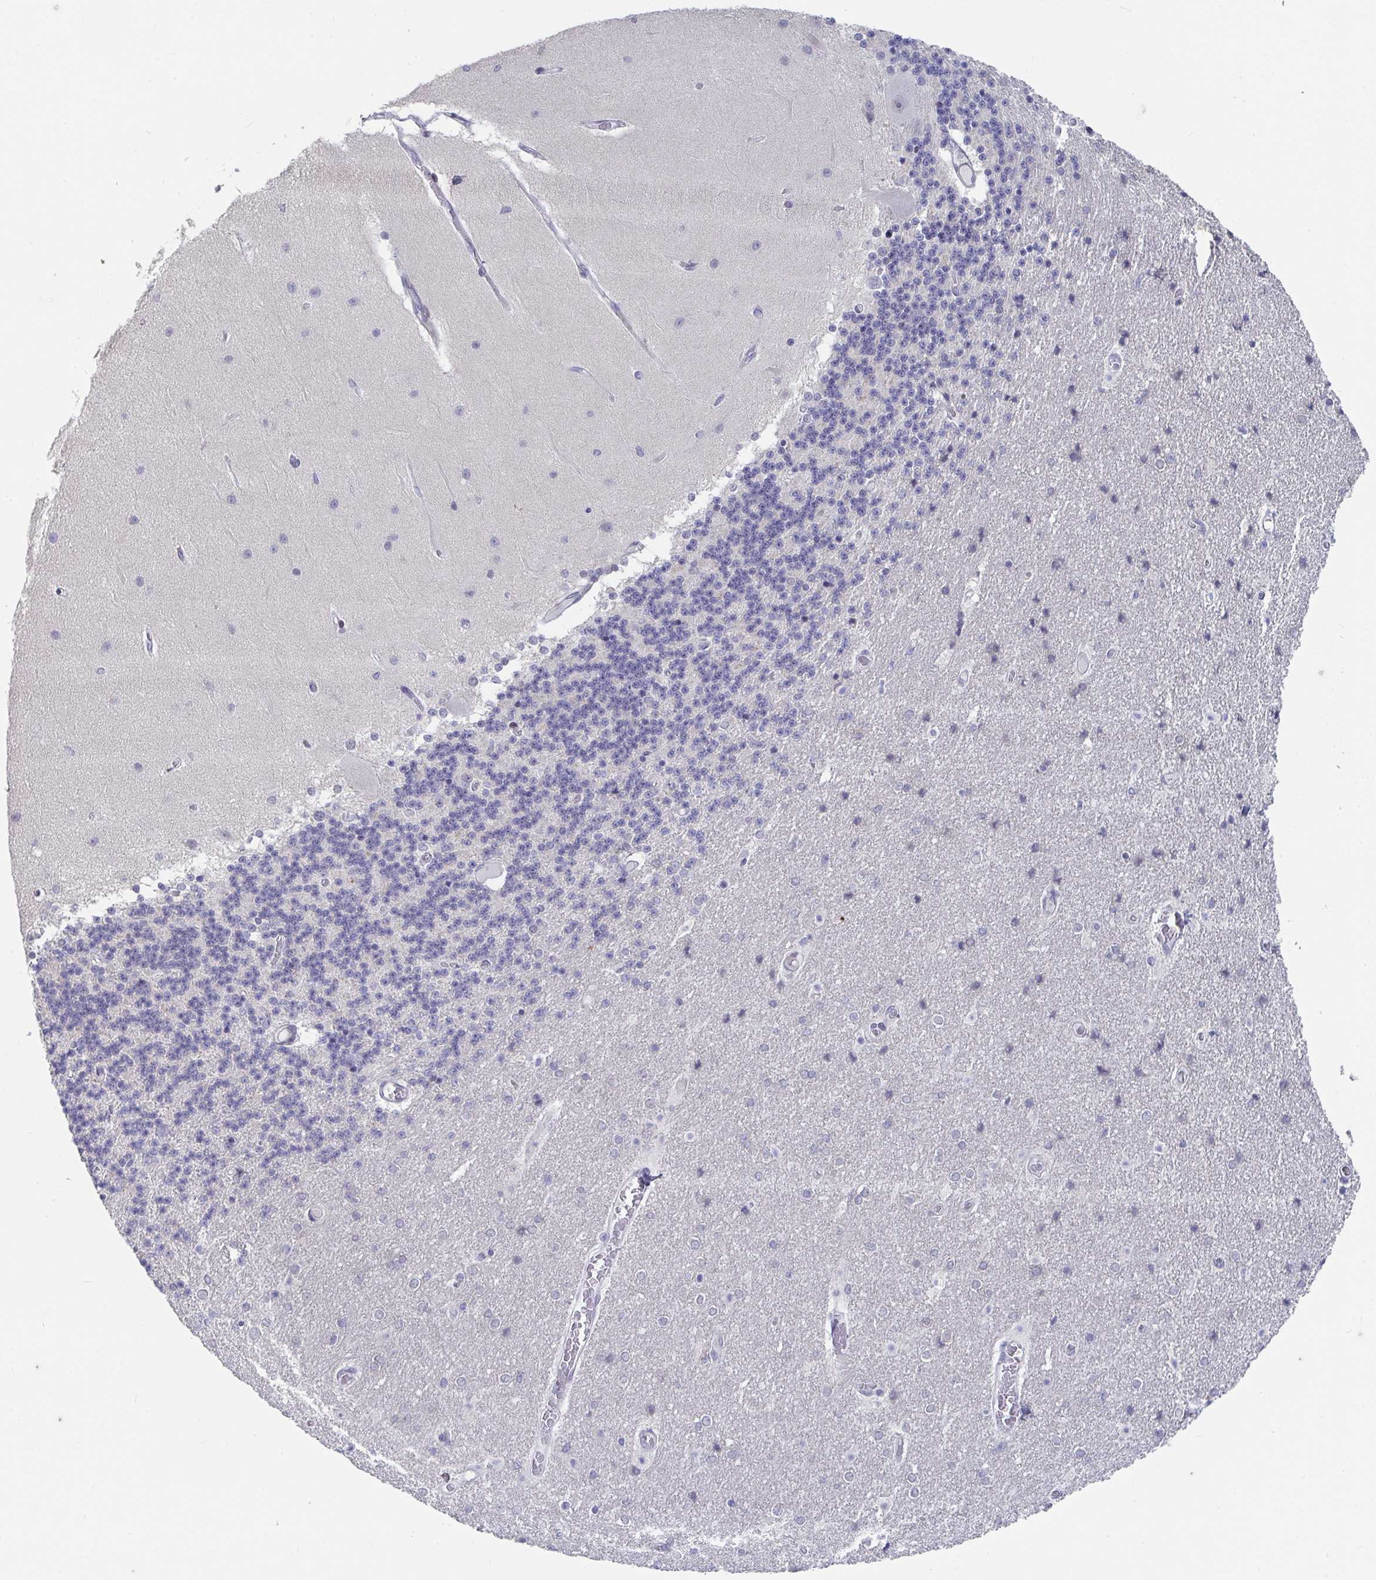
{"staining": {"intensity": "negative", "quantity": "none", "location": "none"}, "tissue": "cerebellum", "cell_type": "Cells in granular layer", "image_type": "normal", "snomed": [{"axis": "morphology", "description": "Normal tissue, NOS"}, {"axis": "topography", "description": "Cerebellum"}], "caption": "This micrograph is of unremarkable cerebellum stained with immunohistochemistry to label a protein in brown with the nuclei are counter-stained blue. There is no expression in cells in granular layer.", "gene": "FAM156A", "patient": {"sex": "female", "age": 54}}